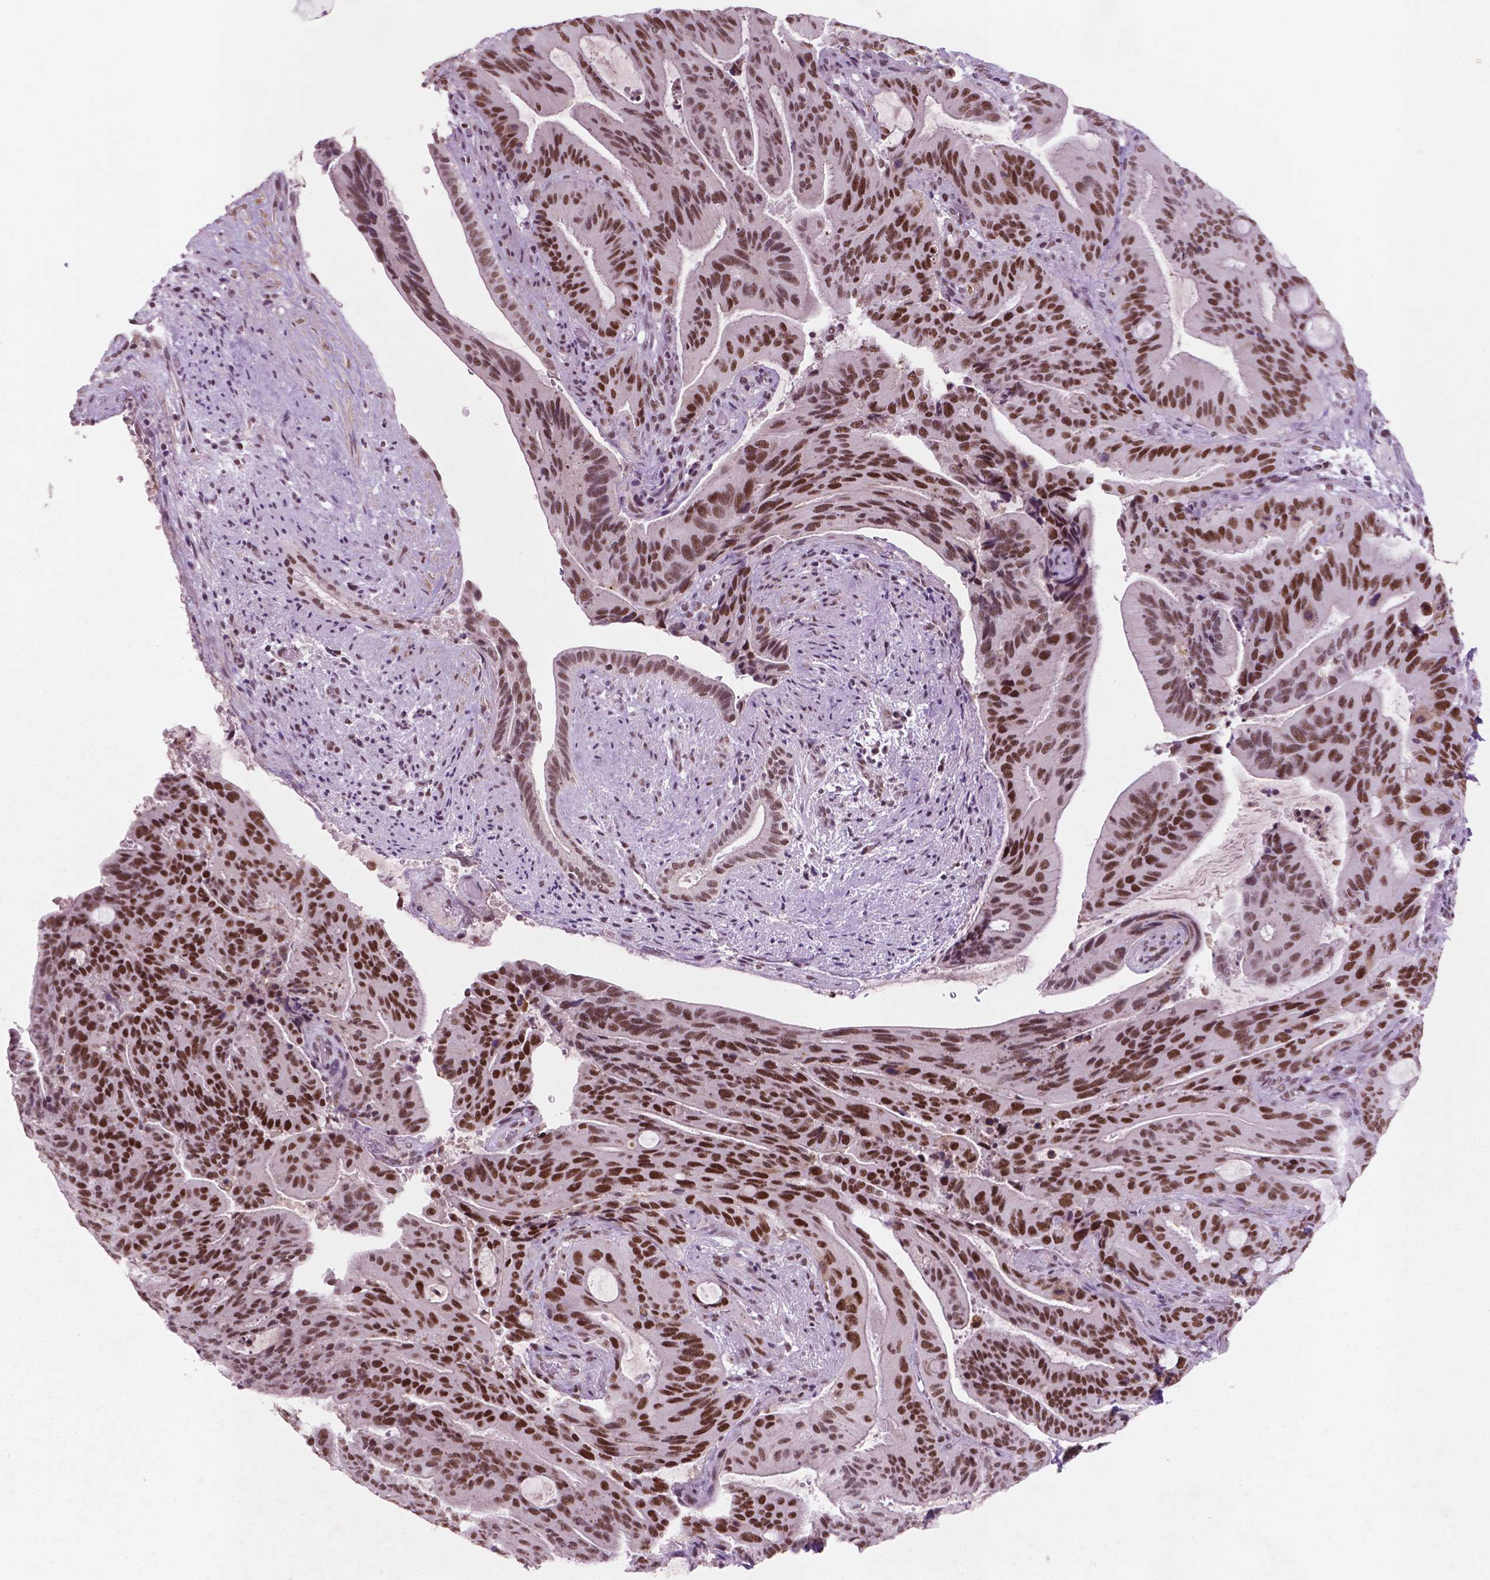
{"staining": {"intensity": "strong", "quantity": ">75%", "location": "nuclear"}, "tissue": "liver cancer", "cell_type": "Tumor cells", "image_type": "cancer", "snomed": [{"axis": "morphology", "description": "Cholangiocarcinoma"}, {"axis": "topography", "description": "Liver"}], "caption": "A high amount of strong nuclear expression is present in approximately >75% of tumor cells in liver cancer (cholangiocarcinoma) tissue.", "gene": "CTR9", "patient": {"sex": "female", "age": 73}}